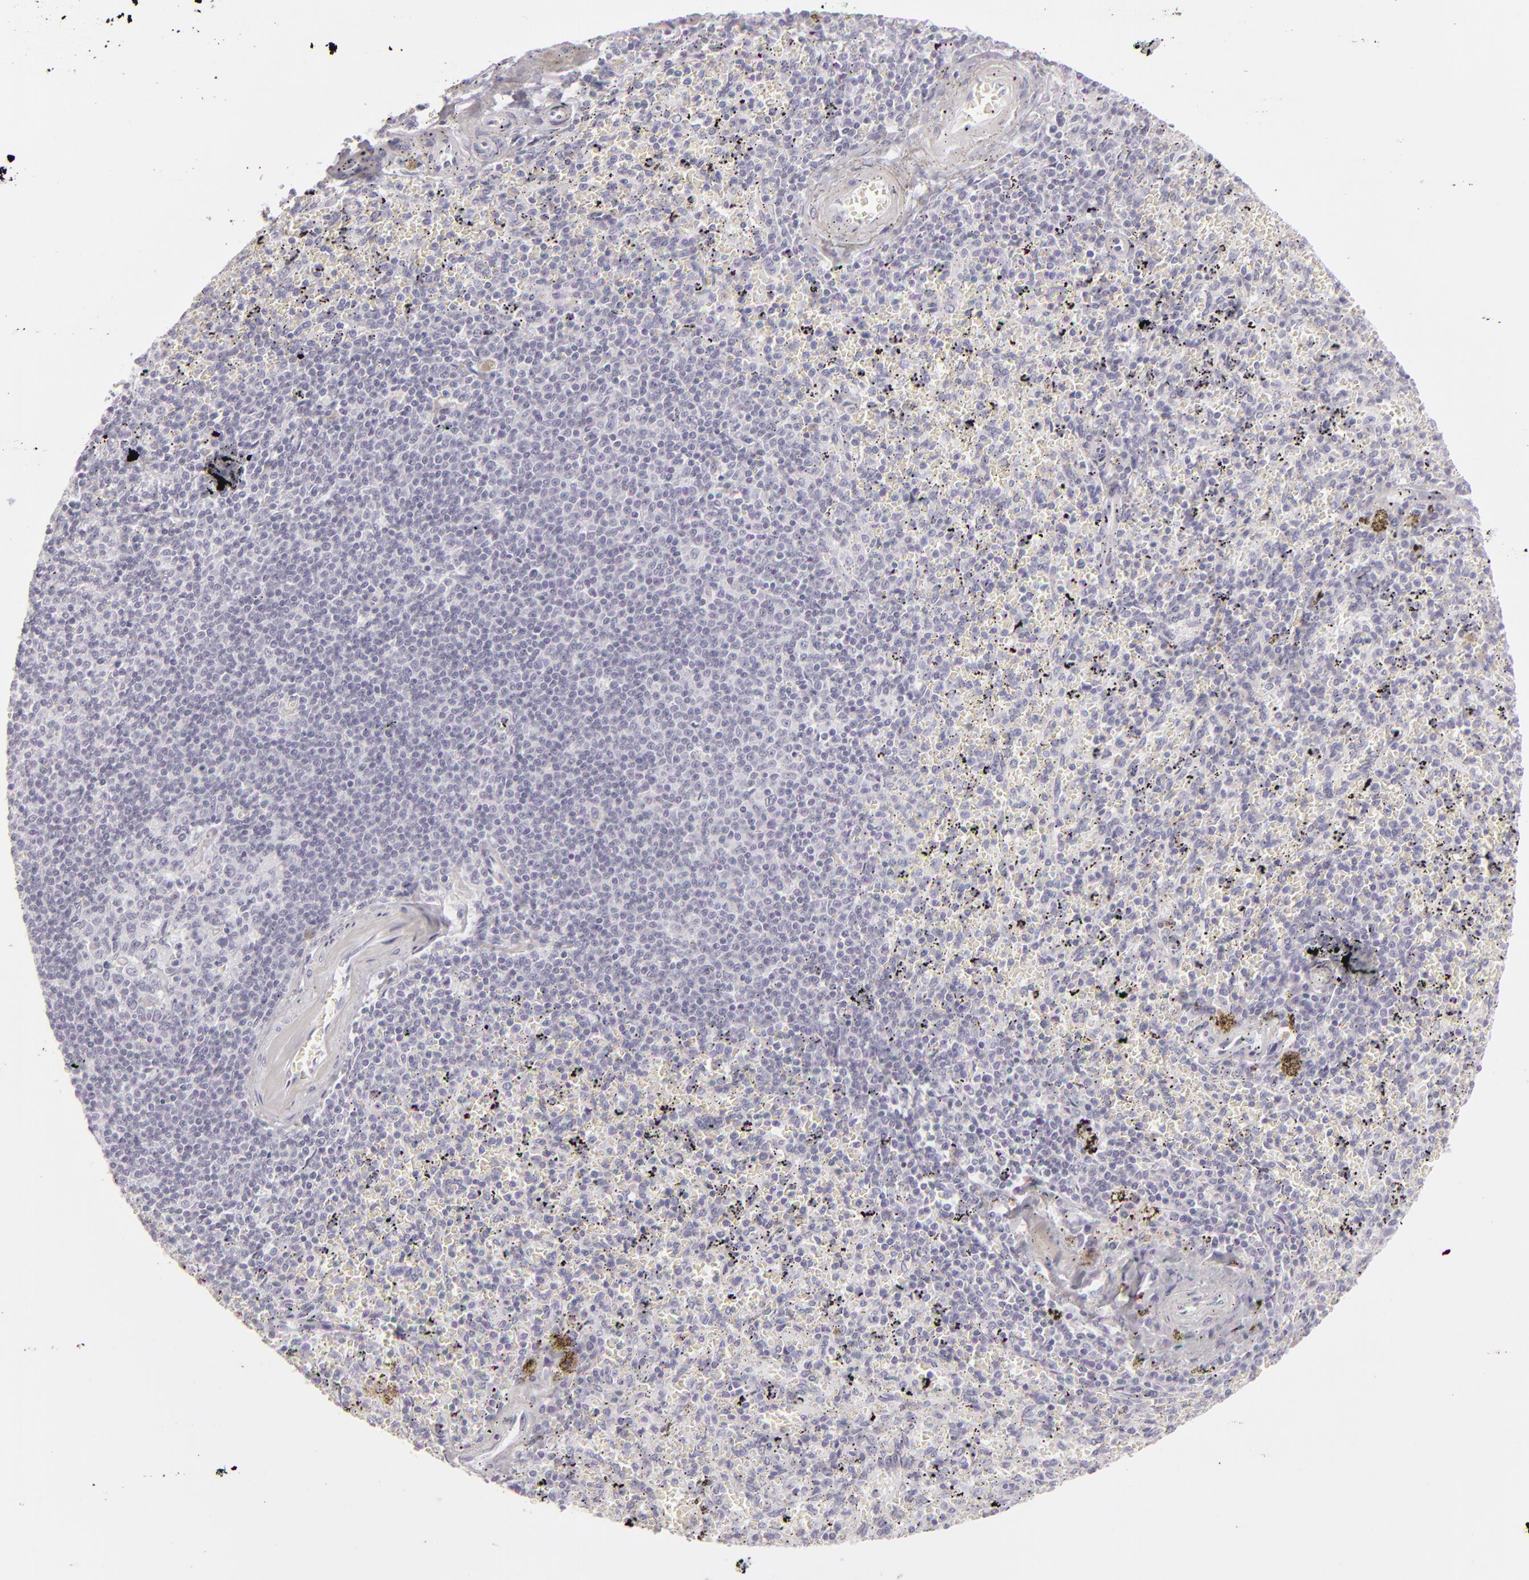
{"staining": {"intensity": "negative", "quantity": "none", "location": "none"}, "tissue": "spleen", "cell_type": "Cells in red pulp", "image_type": "normal", "snomed": [{"axis": "morphology", "description": "Normal tissue, NOS"}, {"axis": "topography", "description": "Spleen"}], "caption": "DAB immunohistochemical staining of unremarkable spleen displays no significant positivity in cells in red pulp. (Stains: DAB (3,3'-diaminobenzidine) immunohistochemistry (IHC) with hematoxylin counter stain, Microscopy: brightfield microscopy at high magnification).", "gene": "CDX2", "patient": {"sex": "female", "age": 43}}